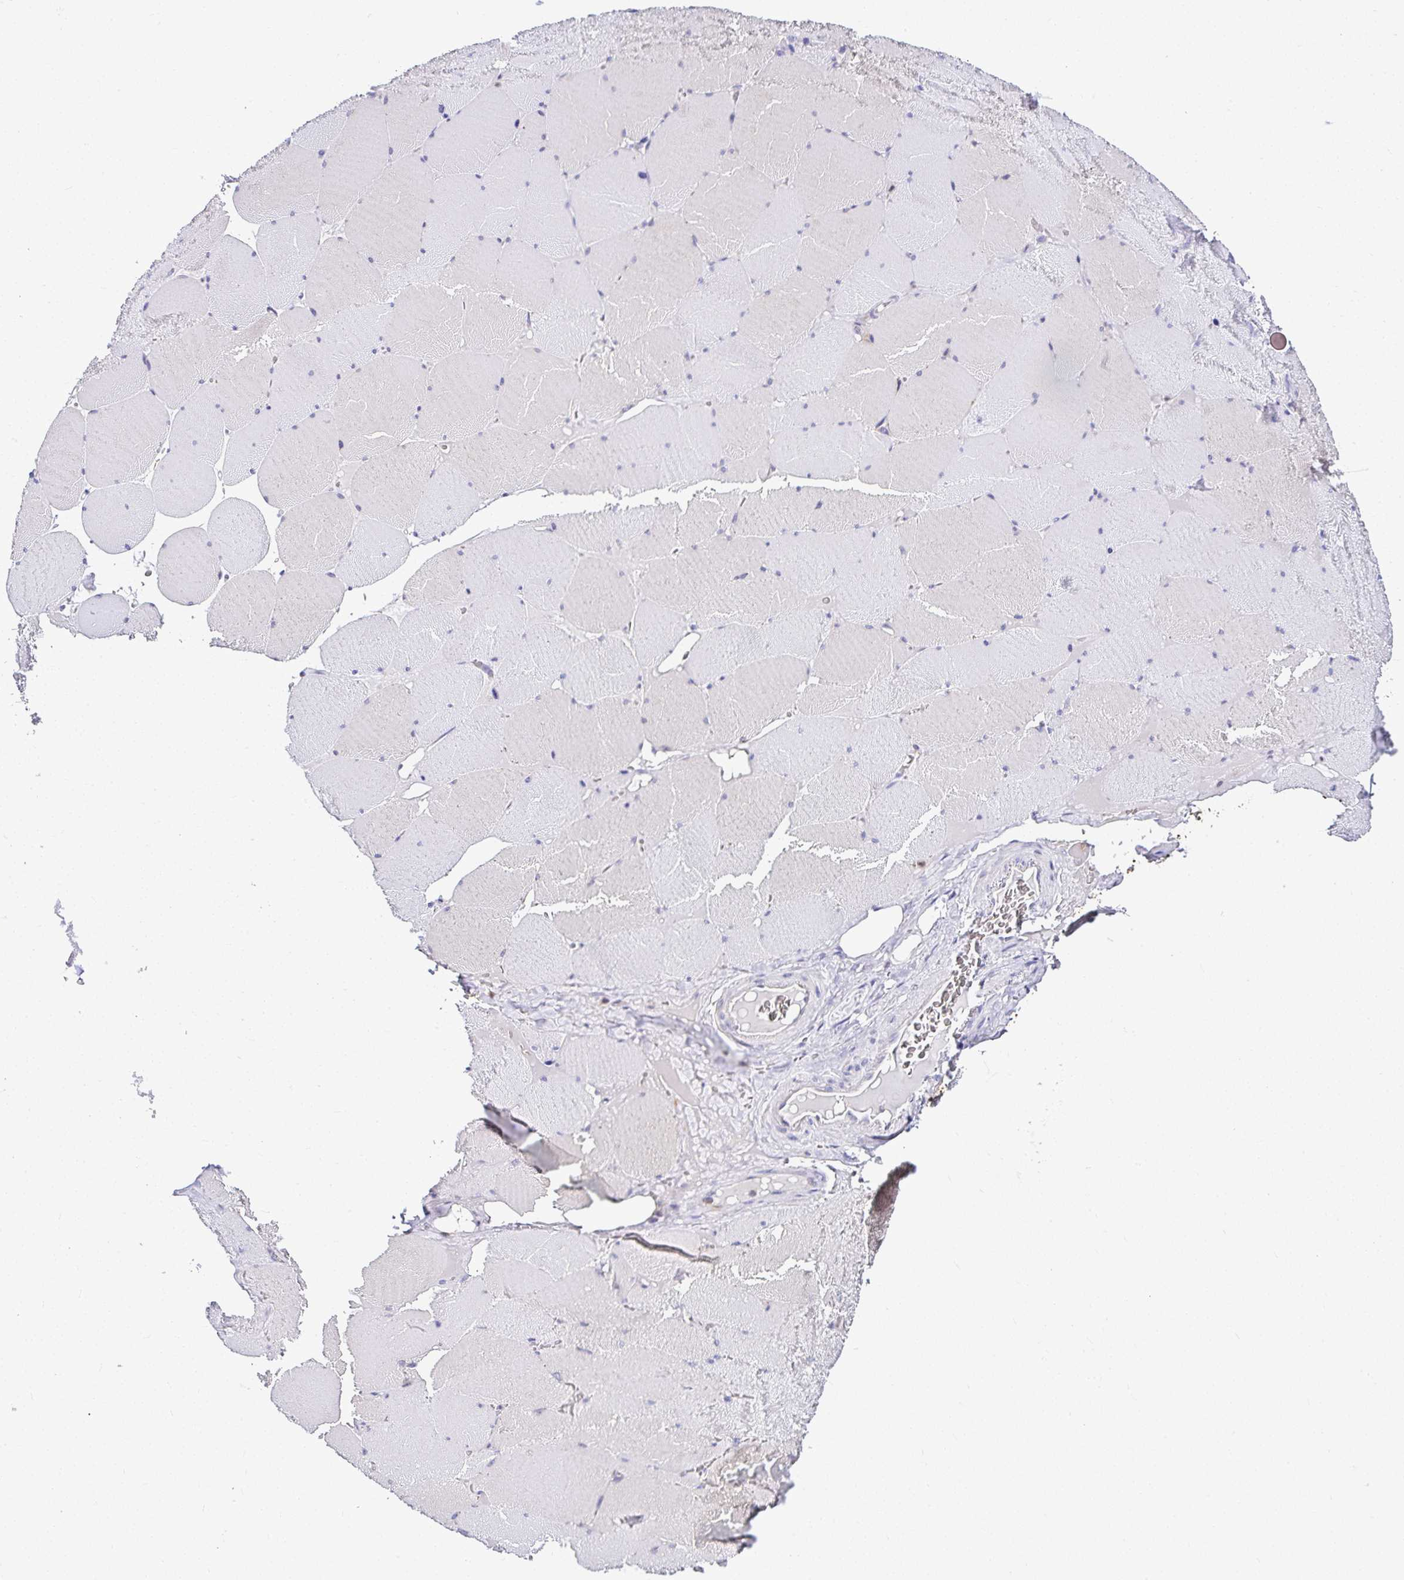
{"staining": {"intensity": "weak", "quantity": "<25%", "location": "cytoplasmic/membranous"}, "tissue": "skeletal muscle", "cell_type": "Myocytes", "image_type": "normal", "snomed": [{"axis": "morphology", "description": "Normal tissue, NOS"}, {"axis": "topography", "description": "Skeletal muscle"}, {"axis": "topography", "description": "Head-Neck"}], "caption": "Immunohistochemistry photomicrograph of benign skeletal muscle: human skeletal muscle stained with DAB displays no significant protein positivity in myocytes.", "gene": "DEPDC5", "patient": {"sex": "male", "age": 66}}